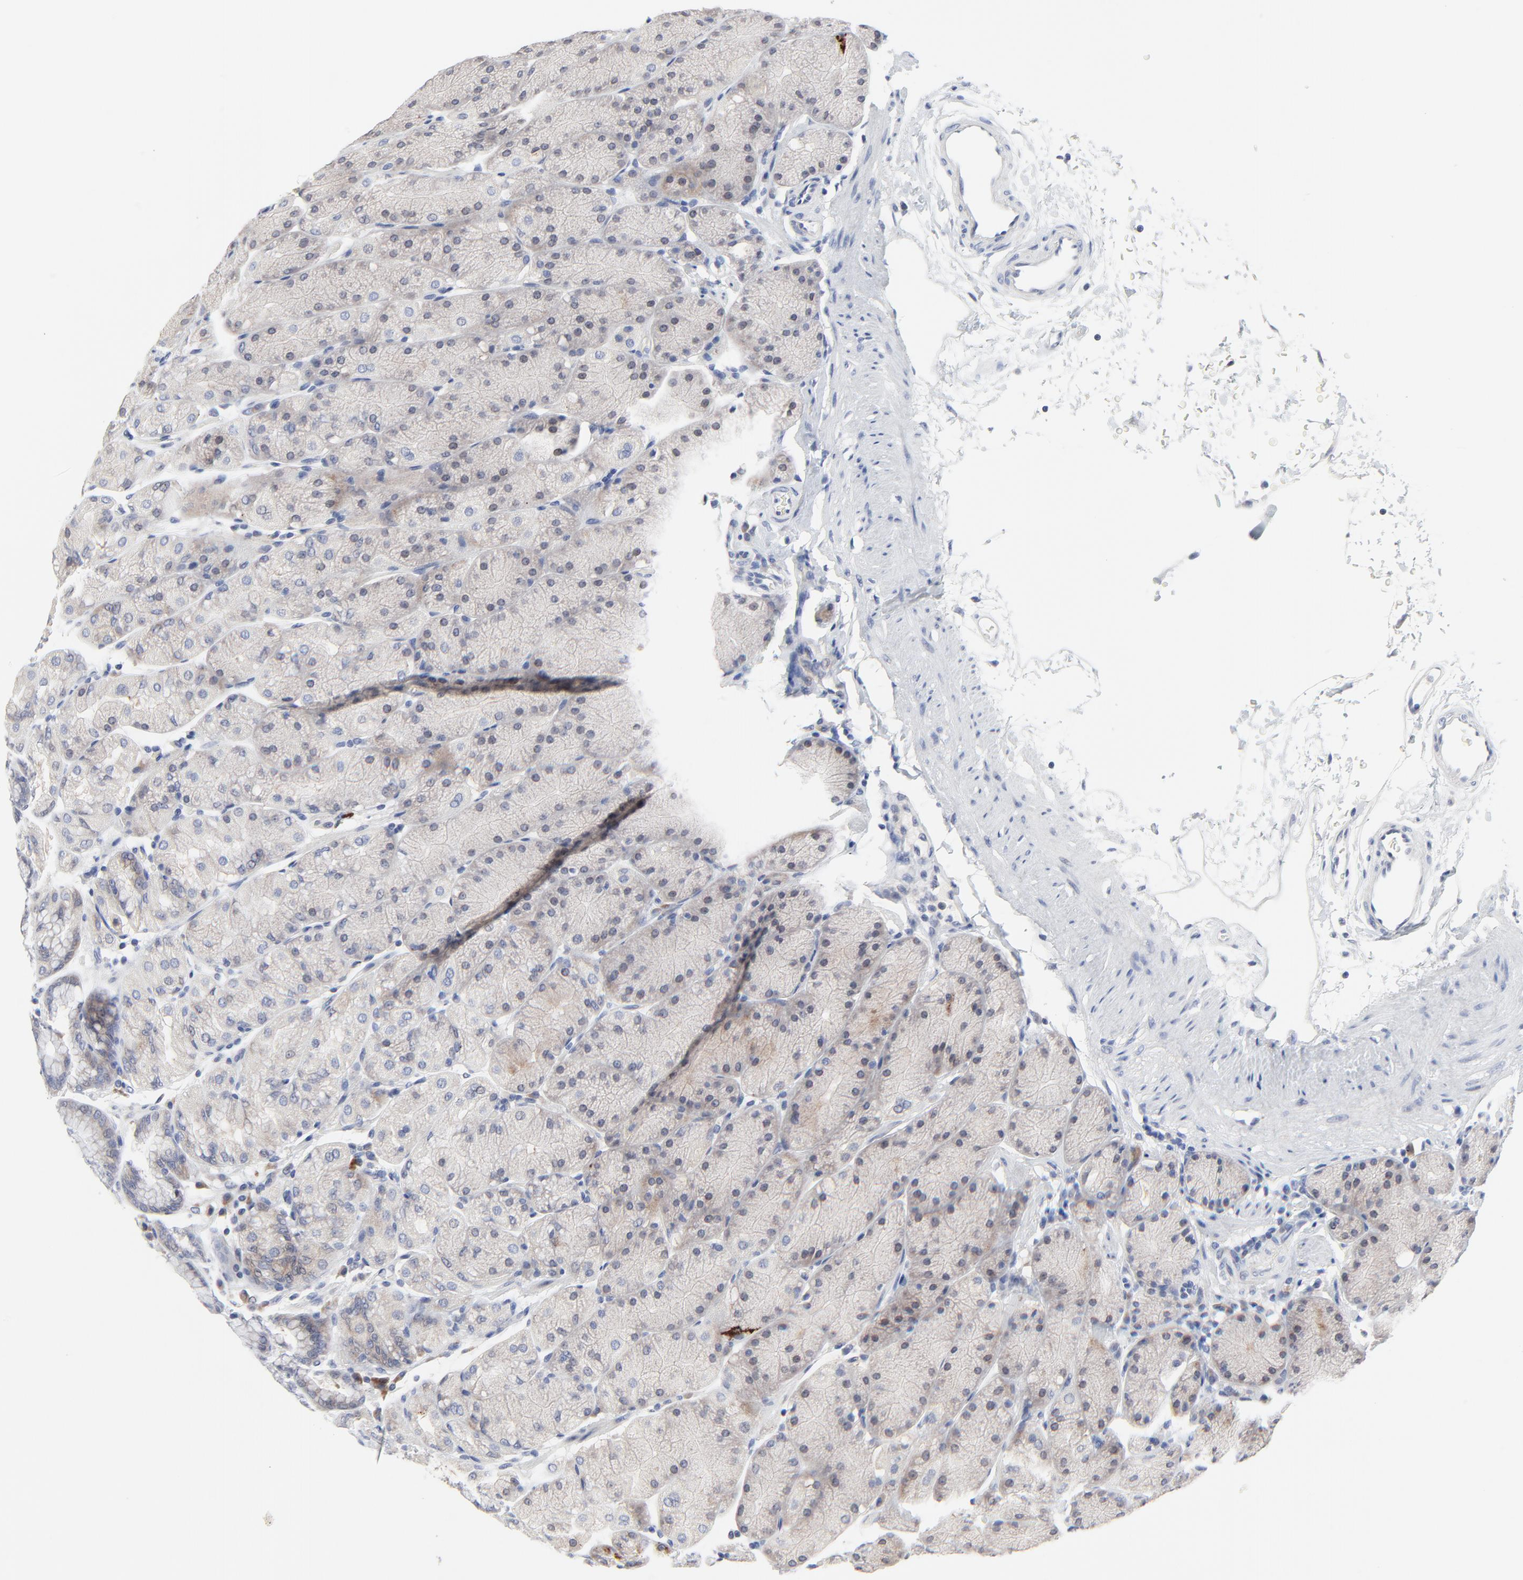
{"staining": {"intensity": "negative", "quantity": "none", "location": "none"}, "tissue": "stomach", "cell_type": "Glandular cells", "image_type": "normal", "snomed": [{"axis": "morphology", "description": "Normal tissue, NOS"}, {"axis": "topography", "description": "Stomach, upper"}, {"axis": "topography", "description": "Stomach"}], "caption": "This is an immunohistochemistry micrograph of normal human stomach. There is no expression in glandular cells.", "gene": "NLGN3", "patient": {"sex": "male", "age": 76}}